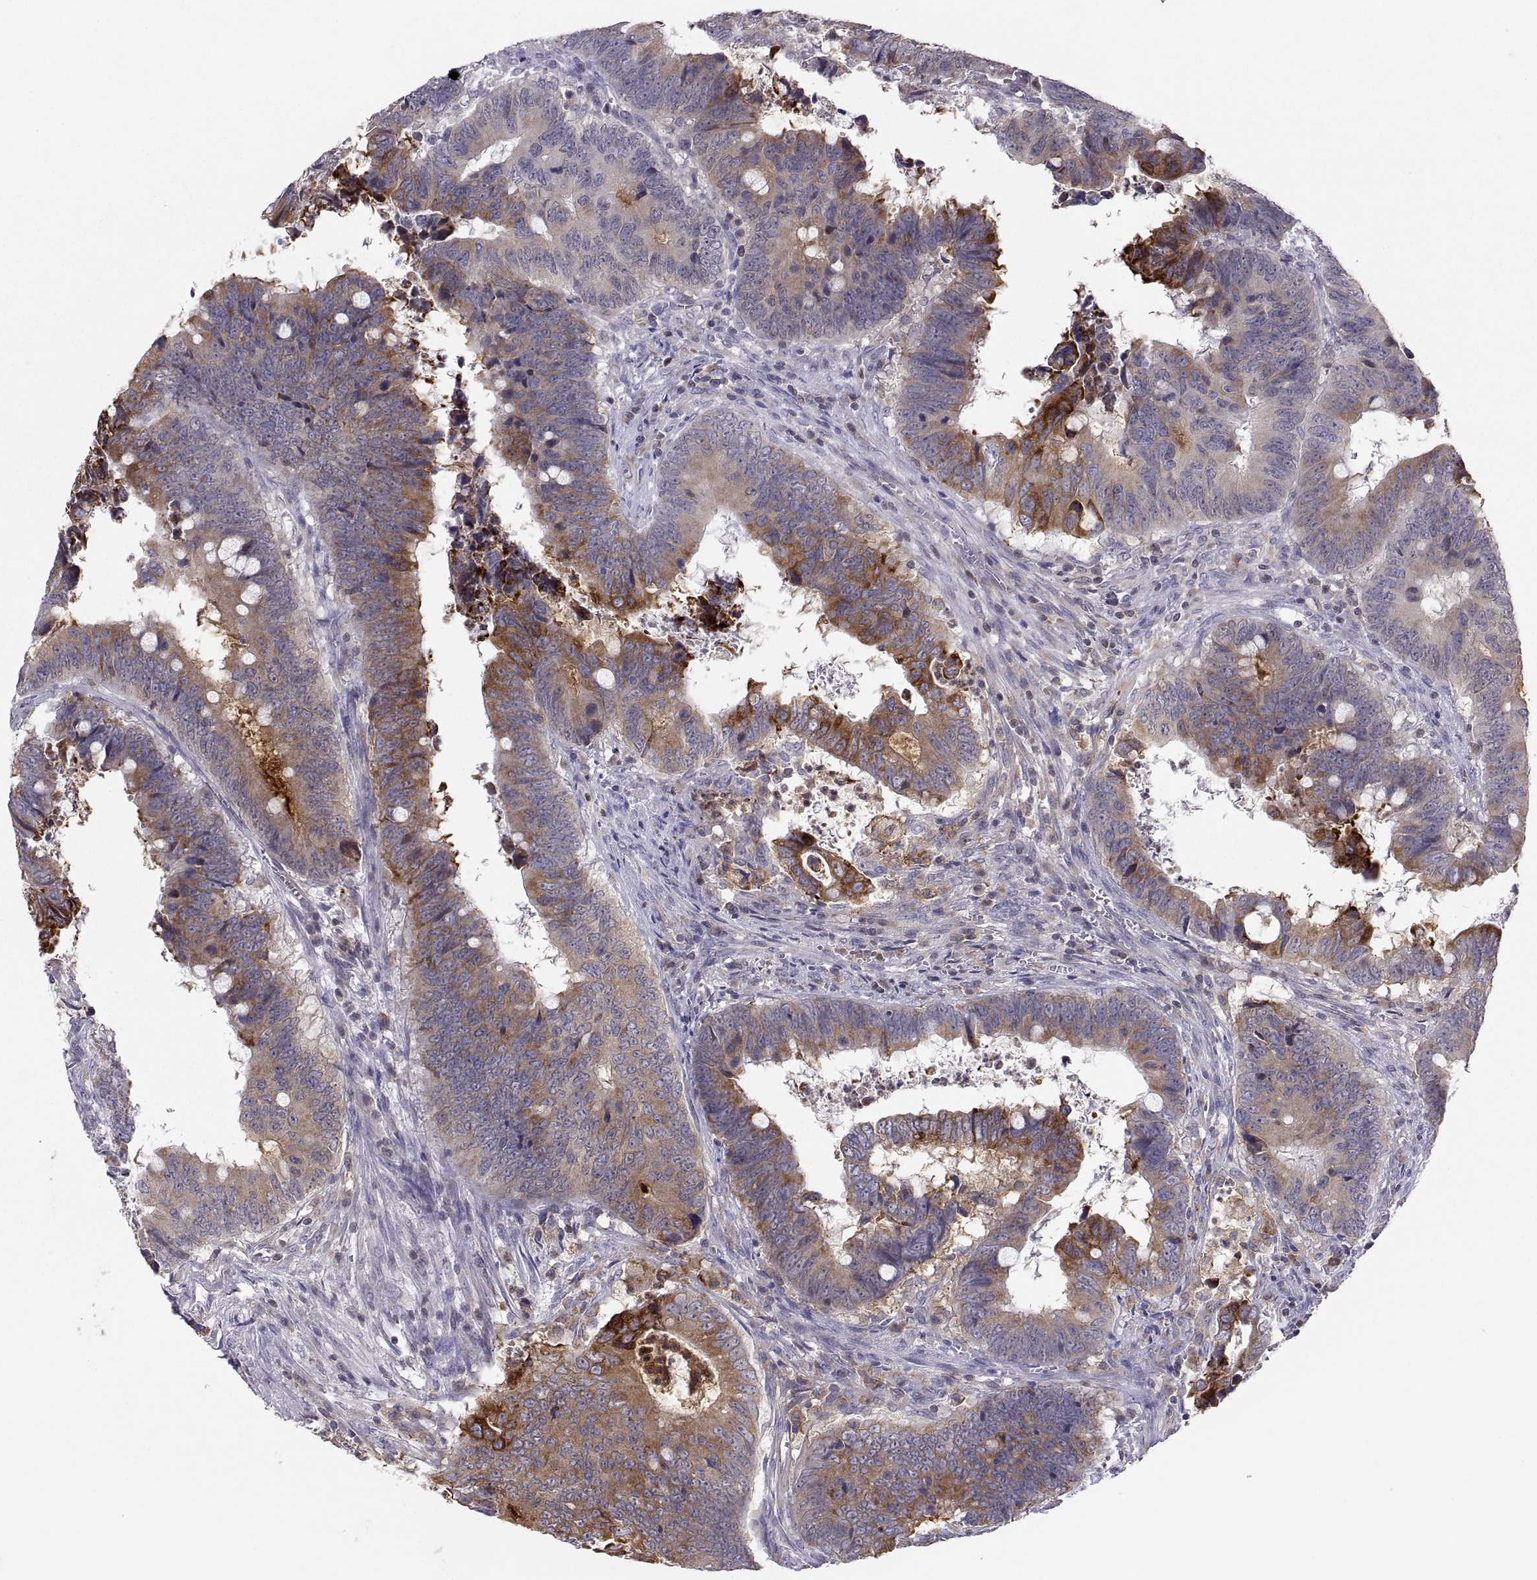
{"staining": {"intensity": "moderate", "quantity": "25%-75%", "location": "cytoplasmic/membranous"}, "tissue": "colorectal cancer", "cell_type": "Tumor cells", "image_type": "cancer", "snomed": [{"axis": "morphology", "description": "Adenocarcinoma, NOS"}, {"axis": "topography", "description": "Colon"}], "caption": "Immunohistochemistry photomicrograph of adenocarcinoma (colorectal) stained for a protein (brown), which exhibits medium levels of moderate cytoplasmic/membranous positivity in approximately 25%-75% of tumor cells.", "gene": "ERO1A", "patient": {"sex": "female", "age": 82}}